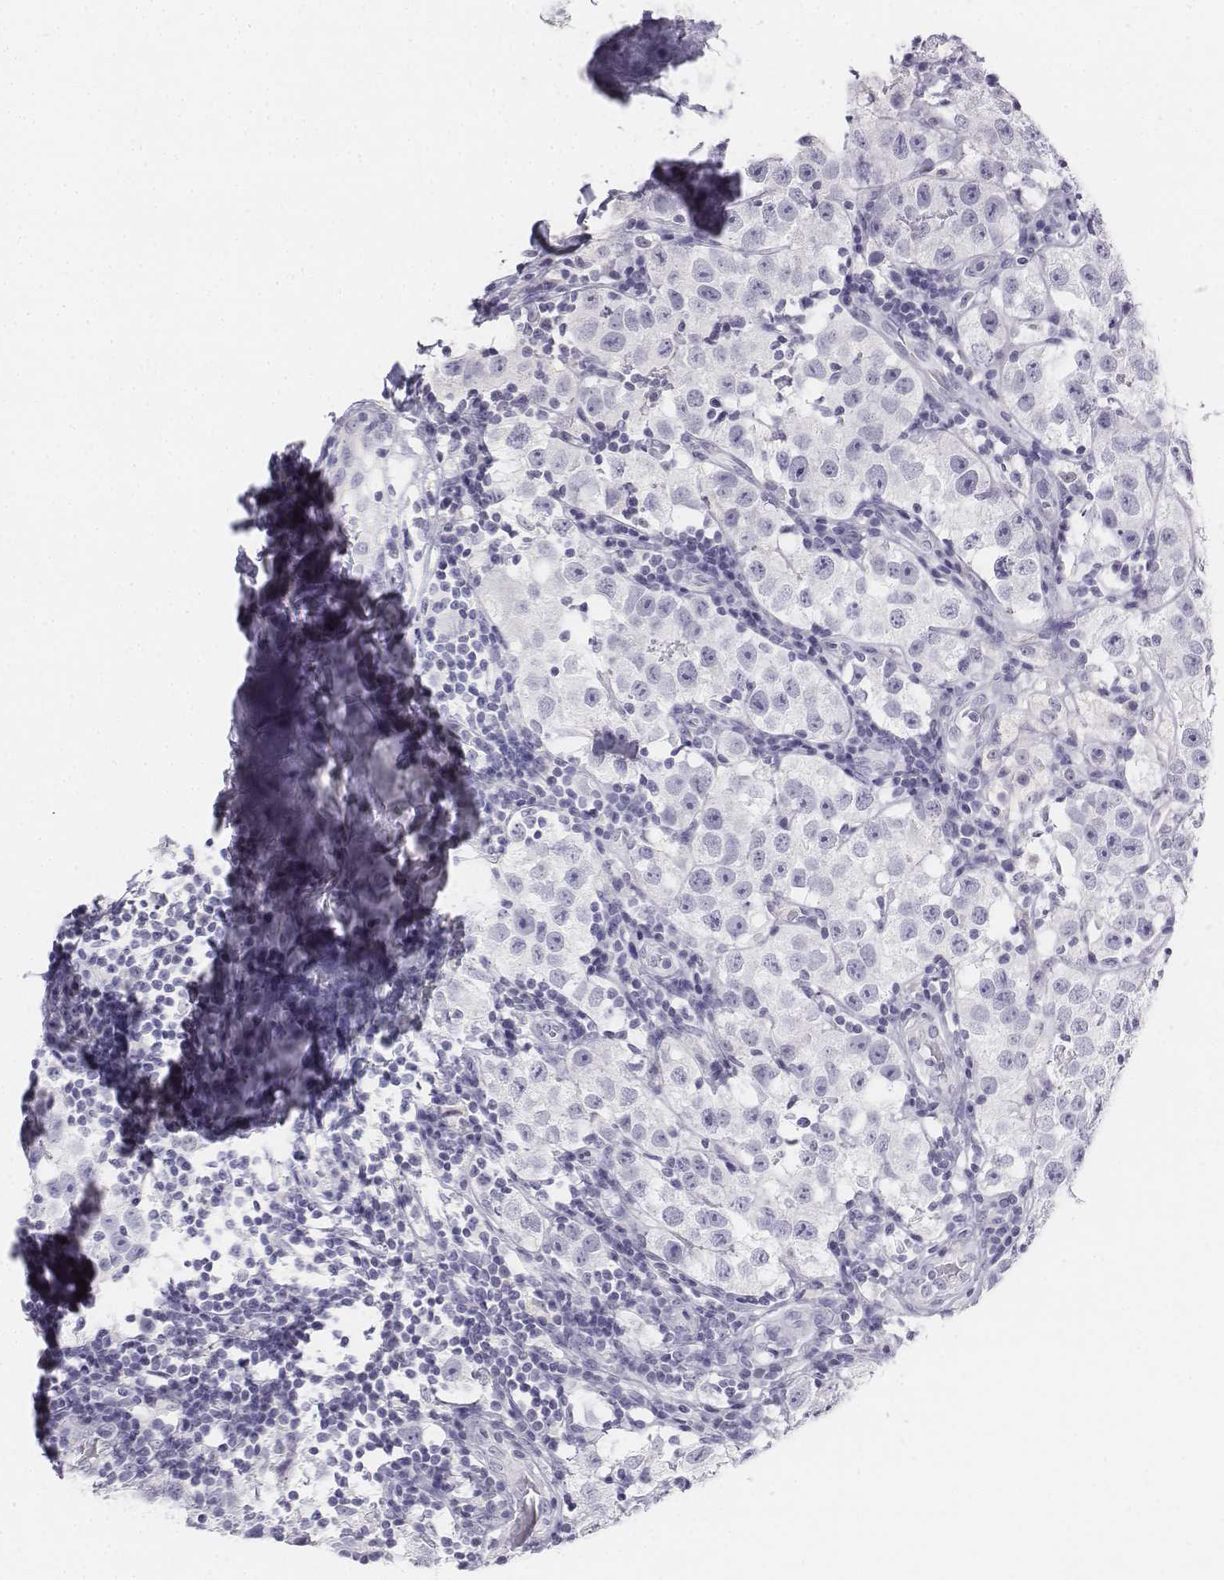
{"staining": {"intensity": "negative", "quantity": "none", "location": "none"}, "tissue": "testis cancer", "cell_type": "Tumor cells", "image_type": "cancer", "snomed": [{"axis": "morphology", "description": "Seminoma, NOS"}, {"axis": "topography", "description": "Testis"}], "caption": "Immunohistochemistry of human seminoma (testis) exhibits no staining in tumor cells.", "gene": "UCN2", "patient": {"sex": "male", "age": 34}}